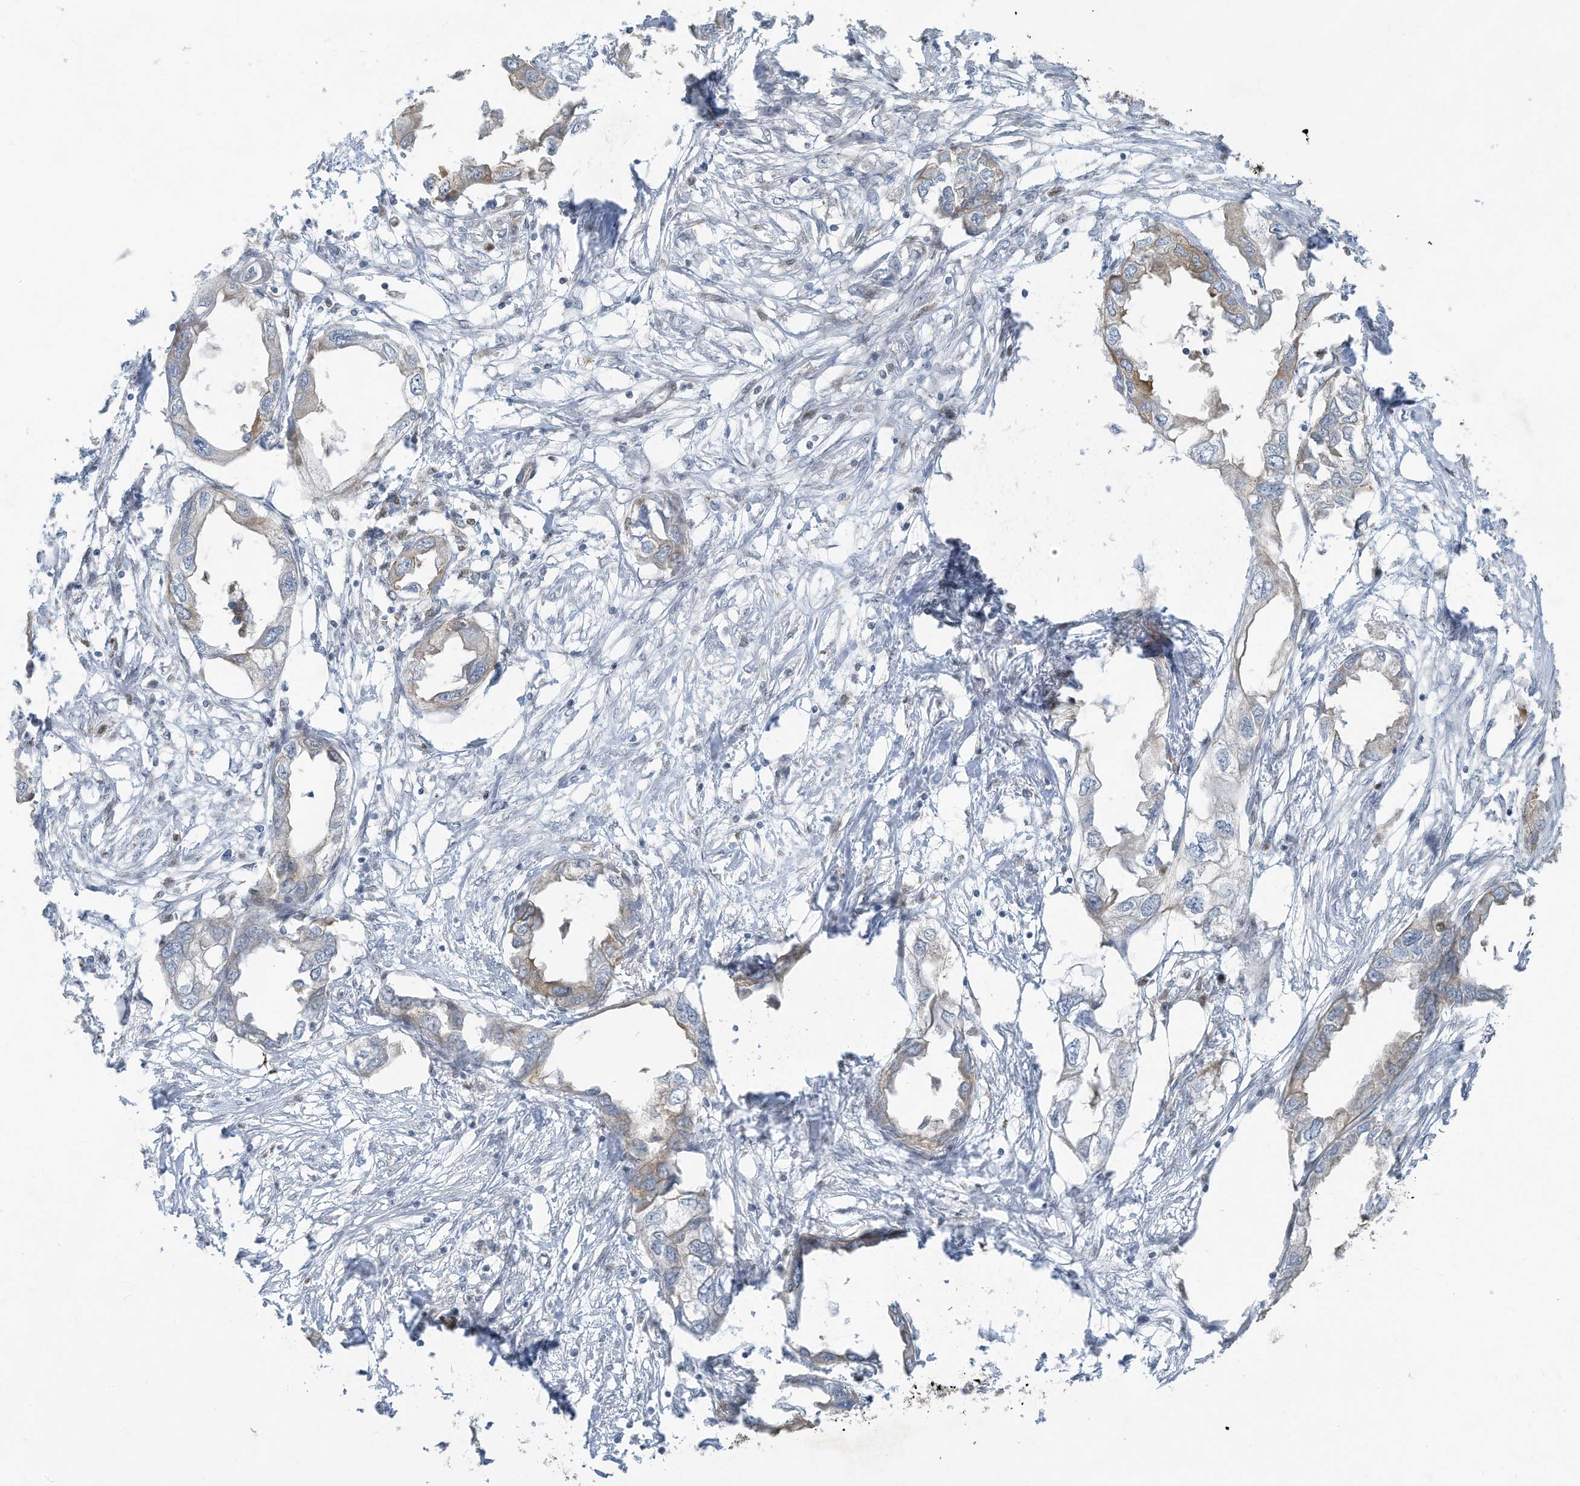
{"staining": {"intensity": "weak", "quantity": "25%-75%", "location": "cytoplasmic/membranous"}, "tissue": "endometrial cancer", "cell_type": "Tumor cells", "image_type": "cancer", "snomed": [{"axis": "morphology", "description": "Adenocarcinoma, NOS"}, {"axis": "morphology", "description": "Adenocarcinoma, metastatic, NOS"}, {"axis": "topography", "description": "Adipose tissue"}, {"axis": "topography", "description": "Endometrium"}], "caption": "This micrograph reveals endometrial cancer (adenocarcinoma) stained with immunohistochemistry to label a protein in brown. The cytoplasmic/membranous of tumor cells show weak positivity for the protein. Nuclei are counter-stained blue.", "gene": "TUBE1", "patient": {"sex": "female", "age": 67}}